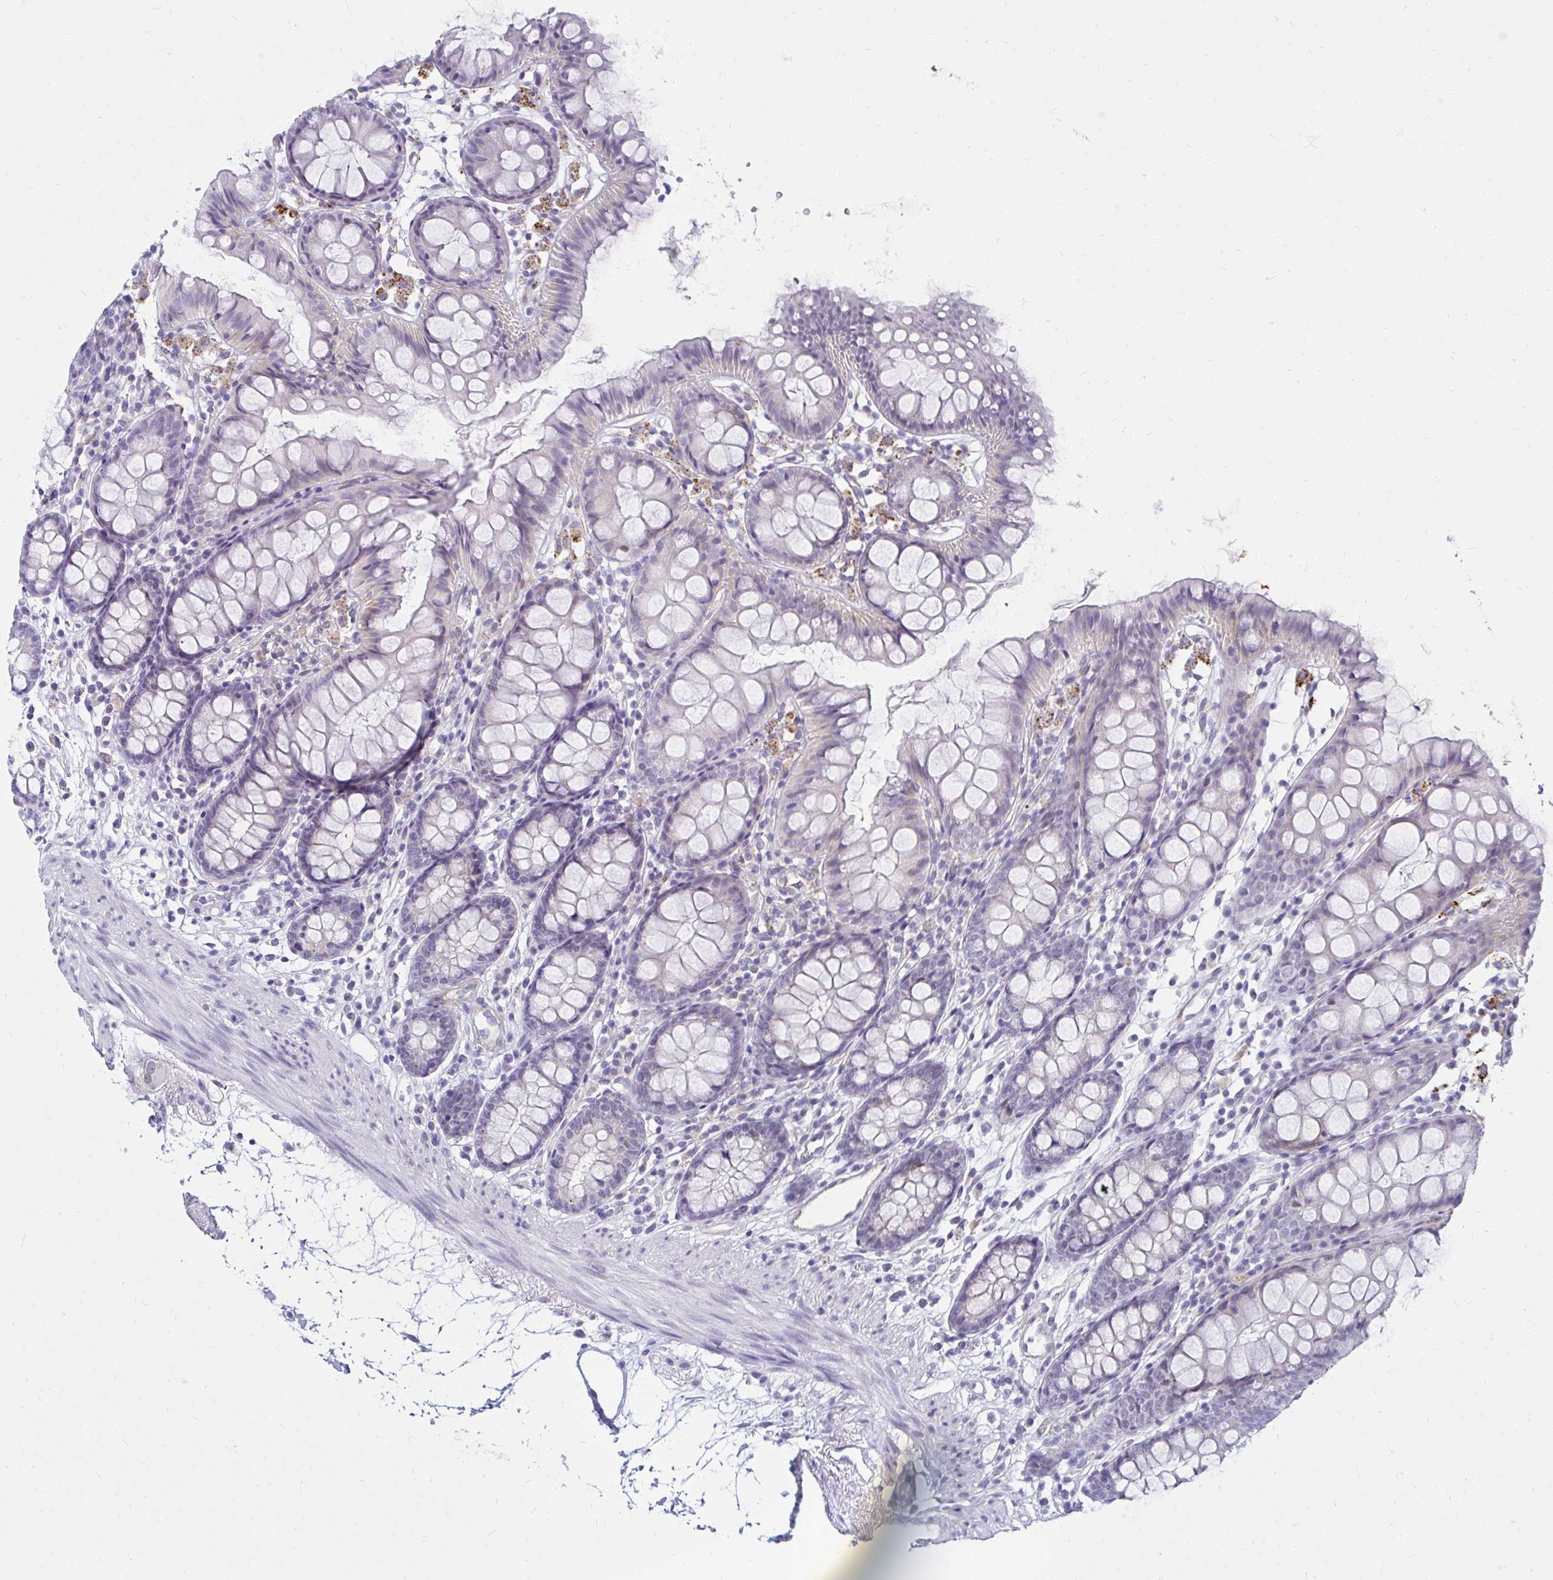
{"staining": {"intensity": "negative", "quantity": "none", "location": "none"}, "tissue": "colon", "cell_type": "Endothelial cells", "image_type": "normal", "snomed": [{"axis": "morphology", "description": "Normal tissue, NOS"}, {"axis": "topography", "description": "Colon"}], "caption": "Endothelial cells are negative for protein expression in normal human colon. (Stains: DAB (3,3'-diaminobenzidine) IHC with hematoxylin counter stain, Microscopy: brightfield microscopy at high magnification).", "gene": "ANKRD62", "patient": {"sex": "female", "age": 84}}